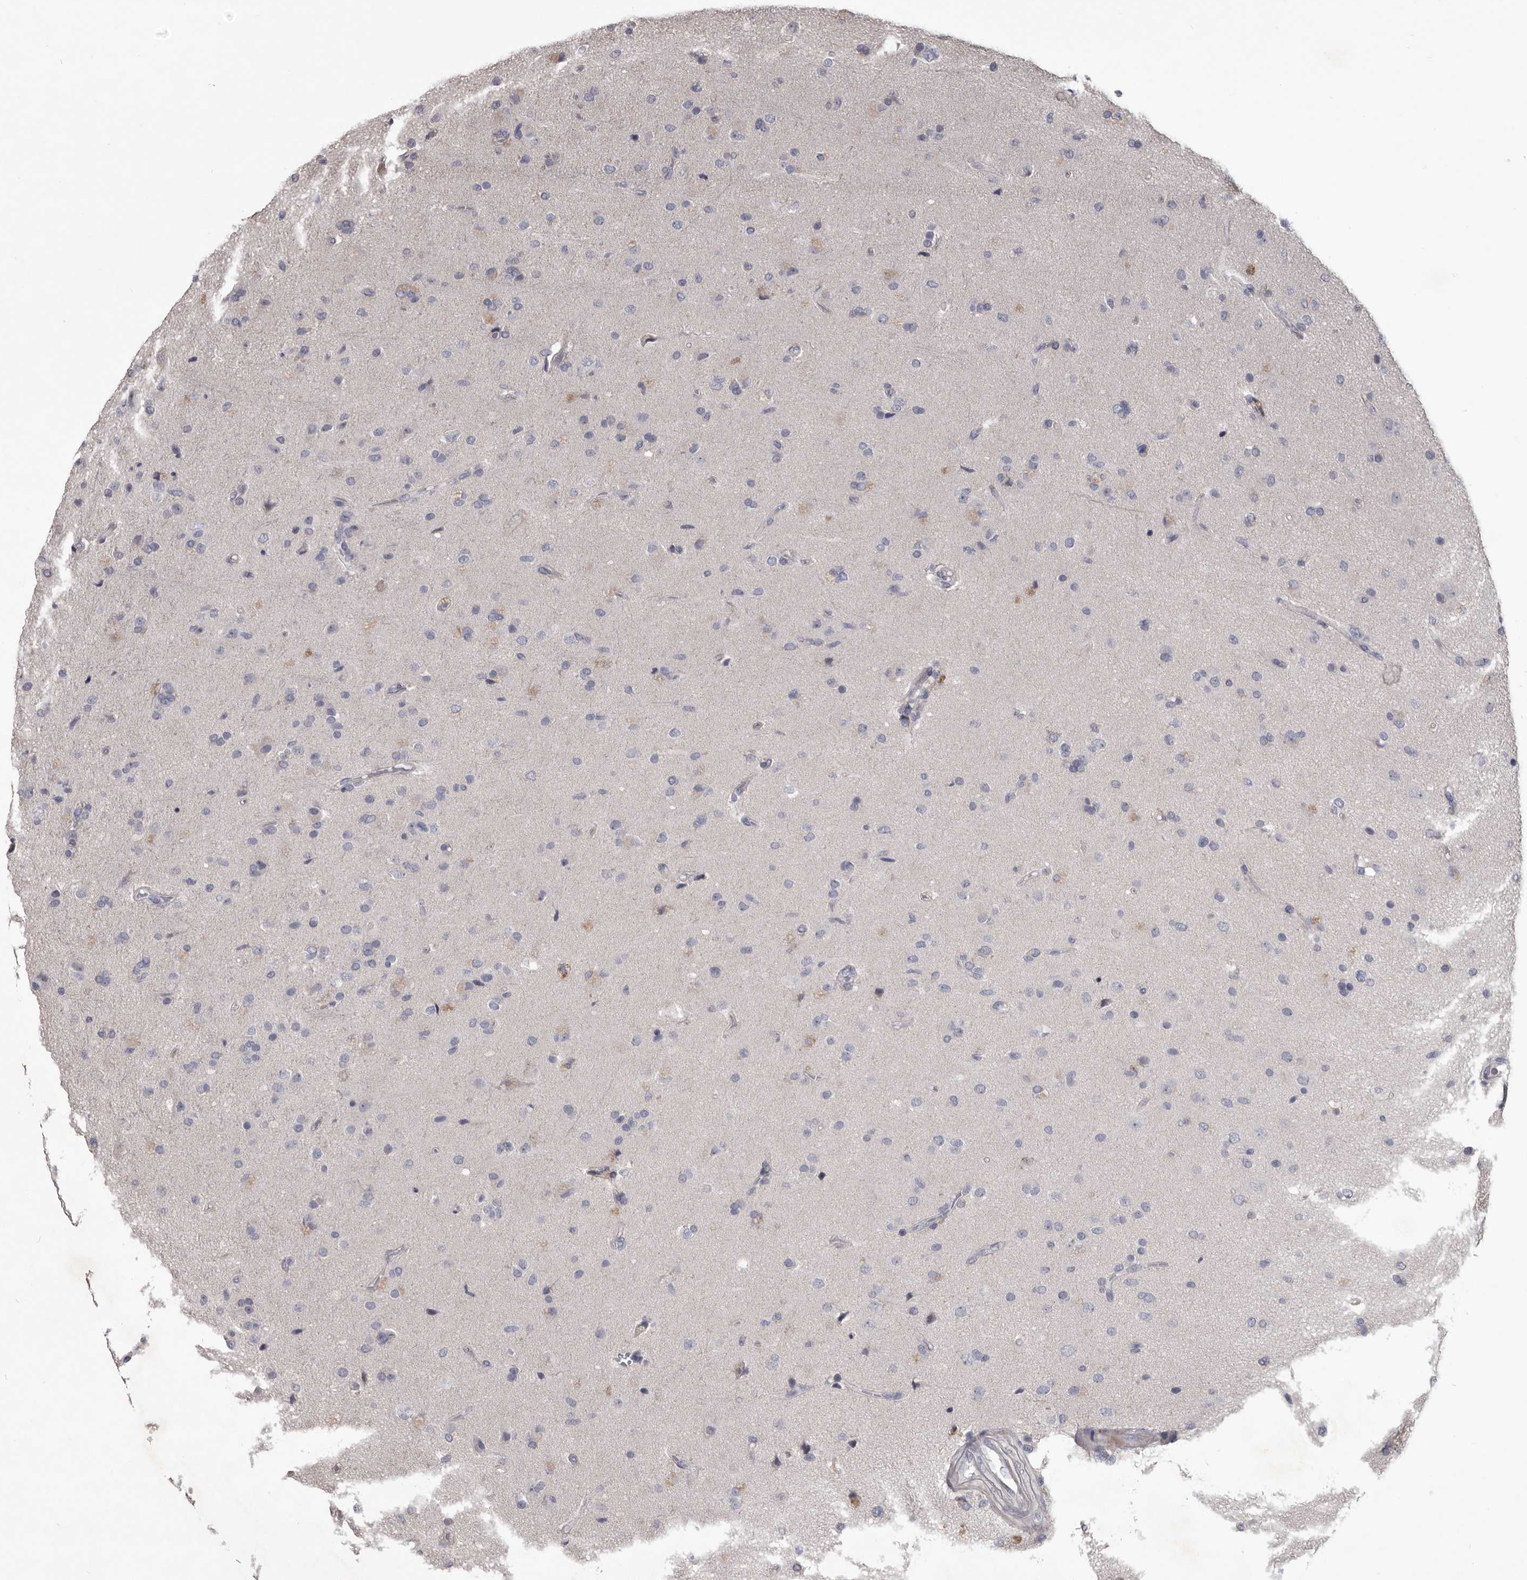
{"staining": {"intensity": "negative", "quantity": "none", "location": "none"}, "tissue": "glioma", "cell_type": "Tumor cells", "image_type": "cancer", "snomed": [{"axis": "morphology", "description": "Glioma, malignant, High grade"}, {"axis": "topography", "description": "Brain"}], "caption": "High power microscopy photomicrograph of an immunohistochemistry micrograph of high-grade glioma (malignant), revealing no significant staining in tumor cells.", "gene": "LPAR6", "patient": {"sex": "male", "age": 72}}